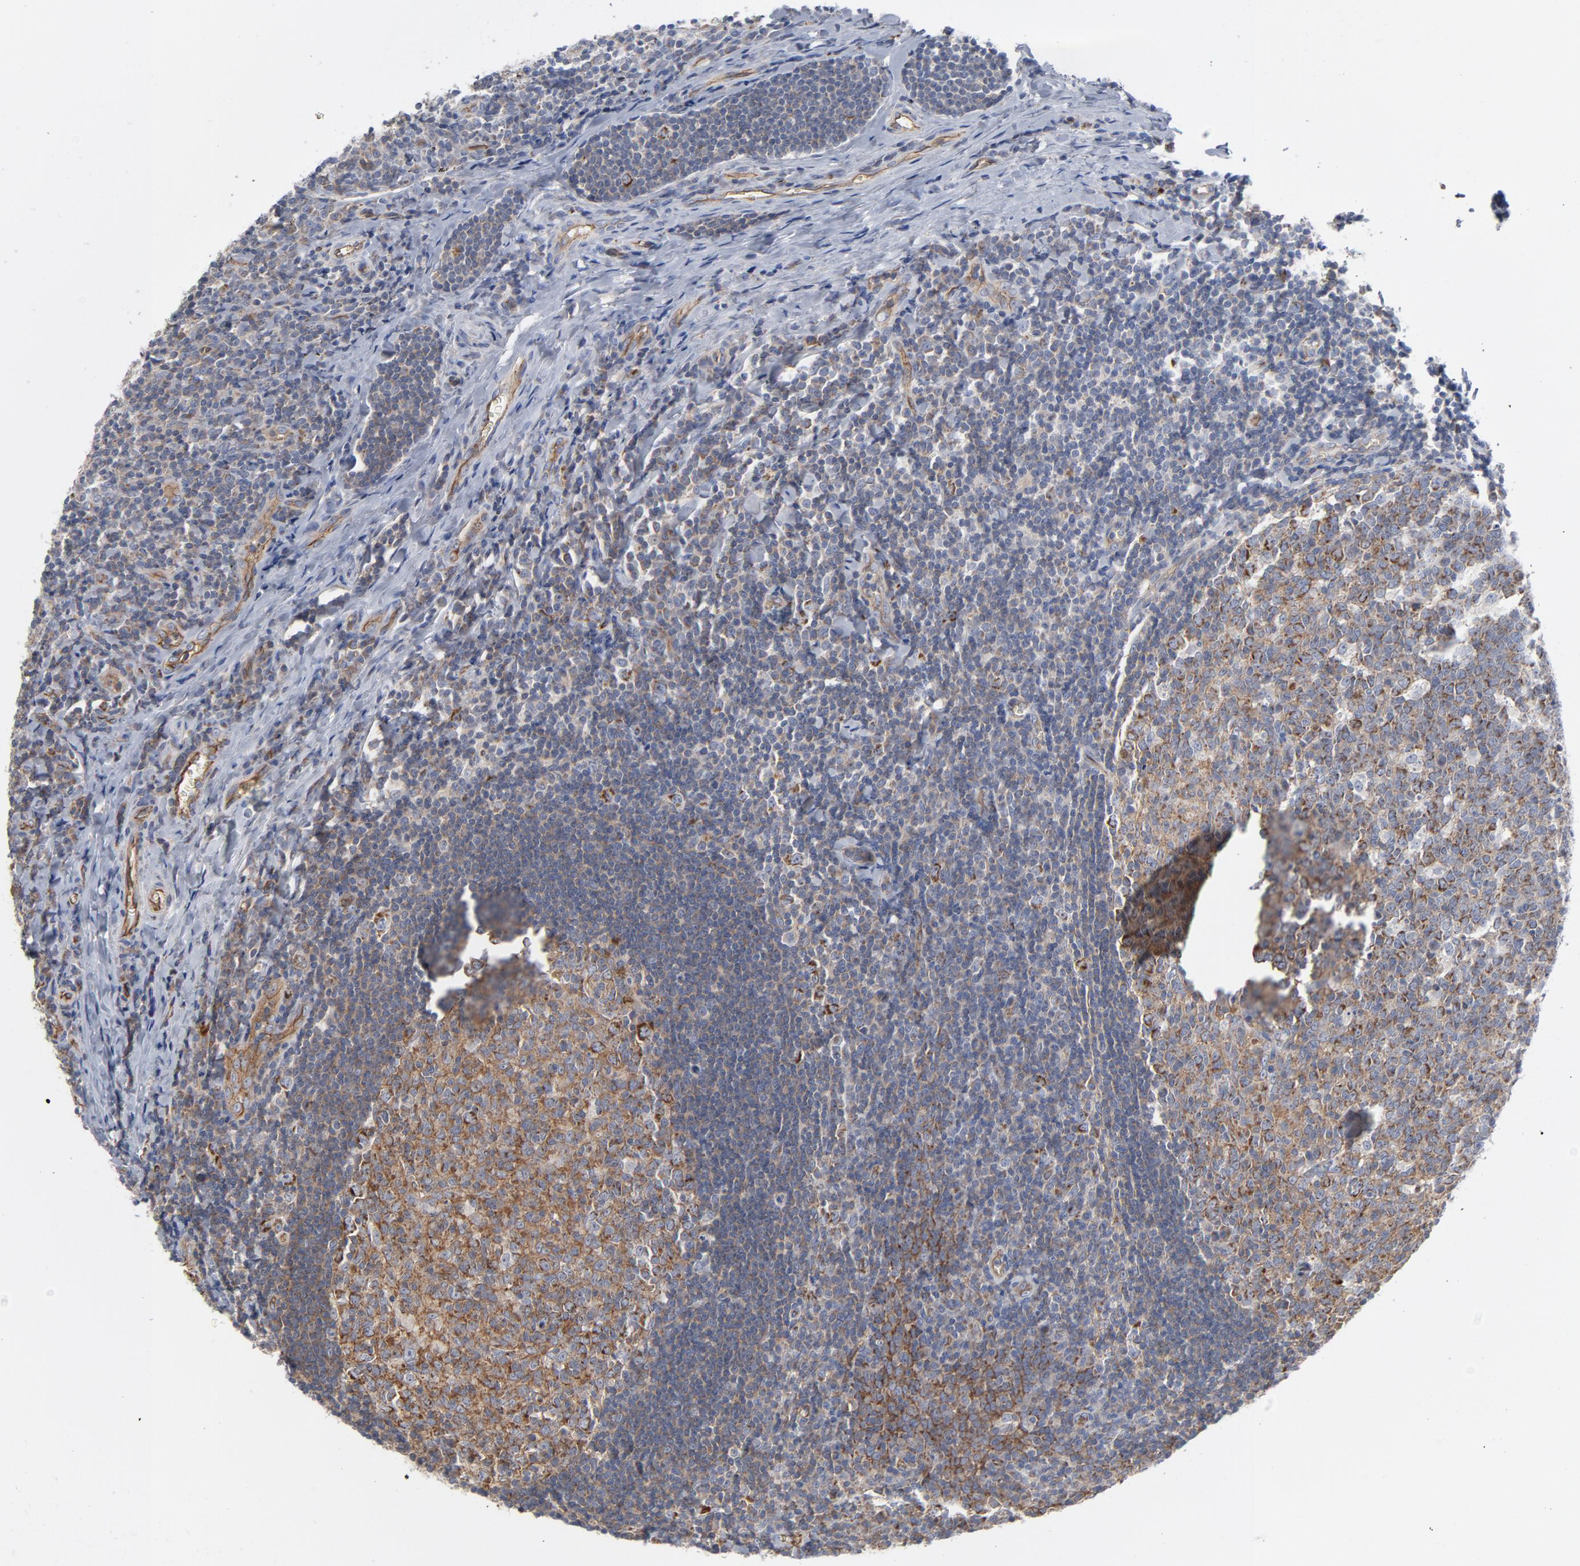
{"staining": {"intensity": "moderate", "quantity": "25%-75%", "location": "cytoplasmic/membranous"}, "tissue": "oral mucosa", "cell_type": "Squamous epithelial cells", "image_type": "normal", "snomed": [{"axis": "morphology", "description": "Normal tissue, NOS"}, {"axis": "topography", "description": "Oral tissue"}], "caption": "Protein analysis of benign oral mucosa exhibits moderate cytoplasmic/membranous positivity in approximately 25%-75% of squamous epithelial cells.", "gene": "OXA1L", "patient": {"sex": "male", "age": 20}}